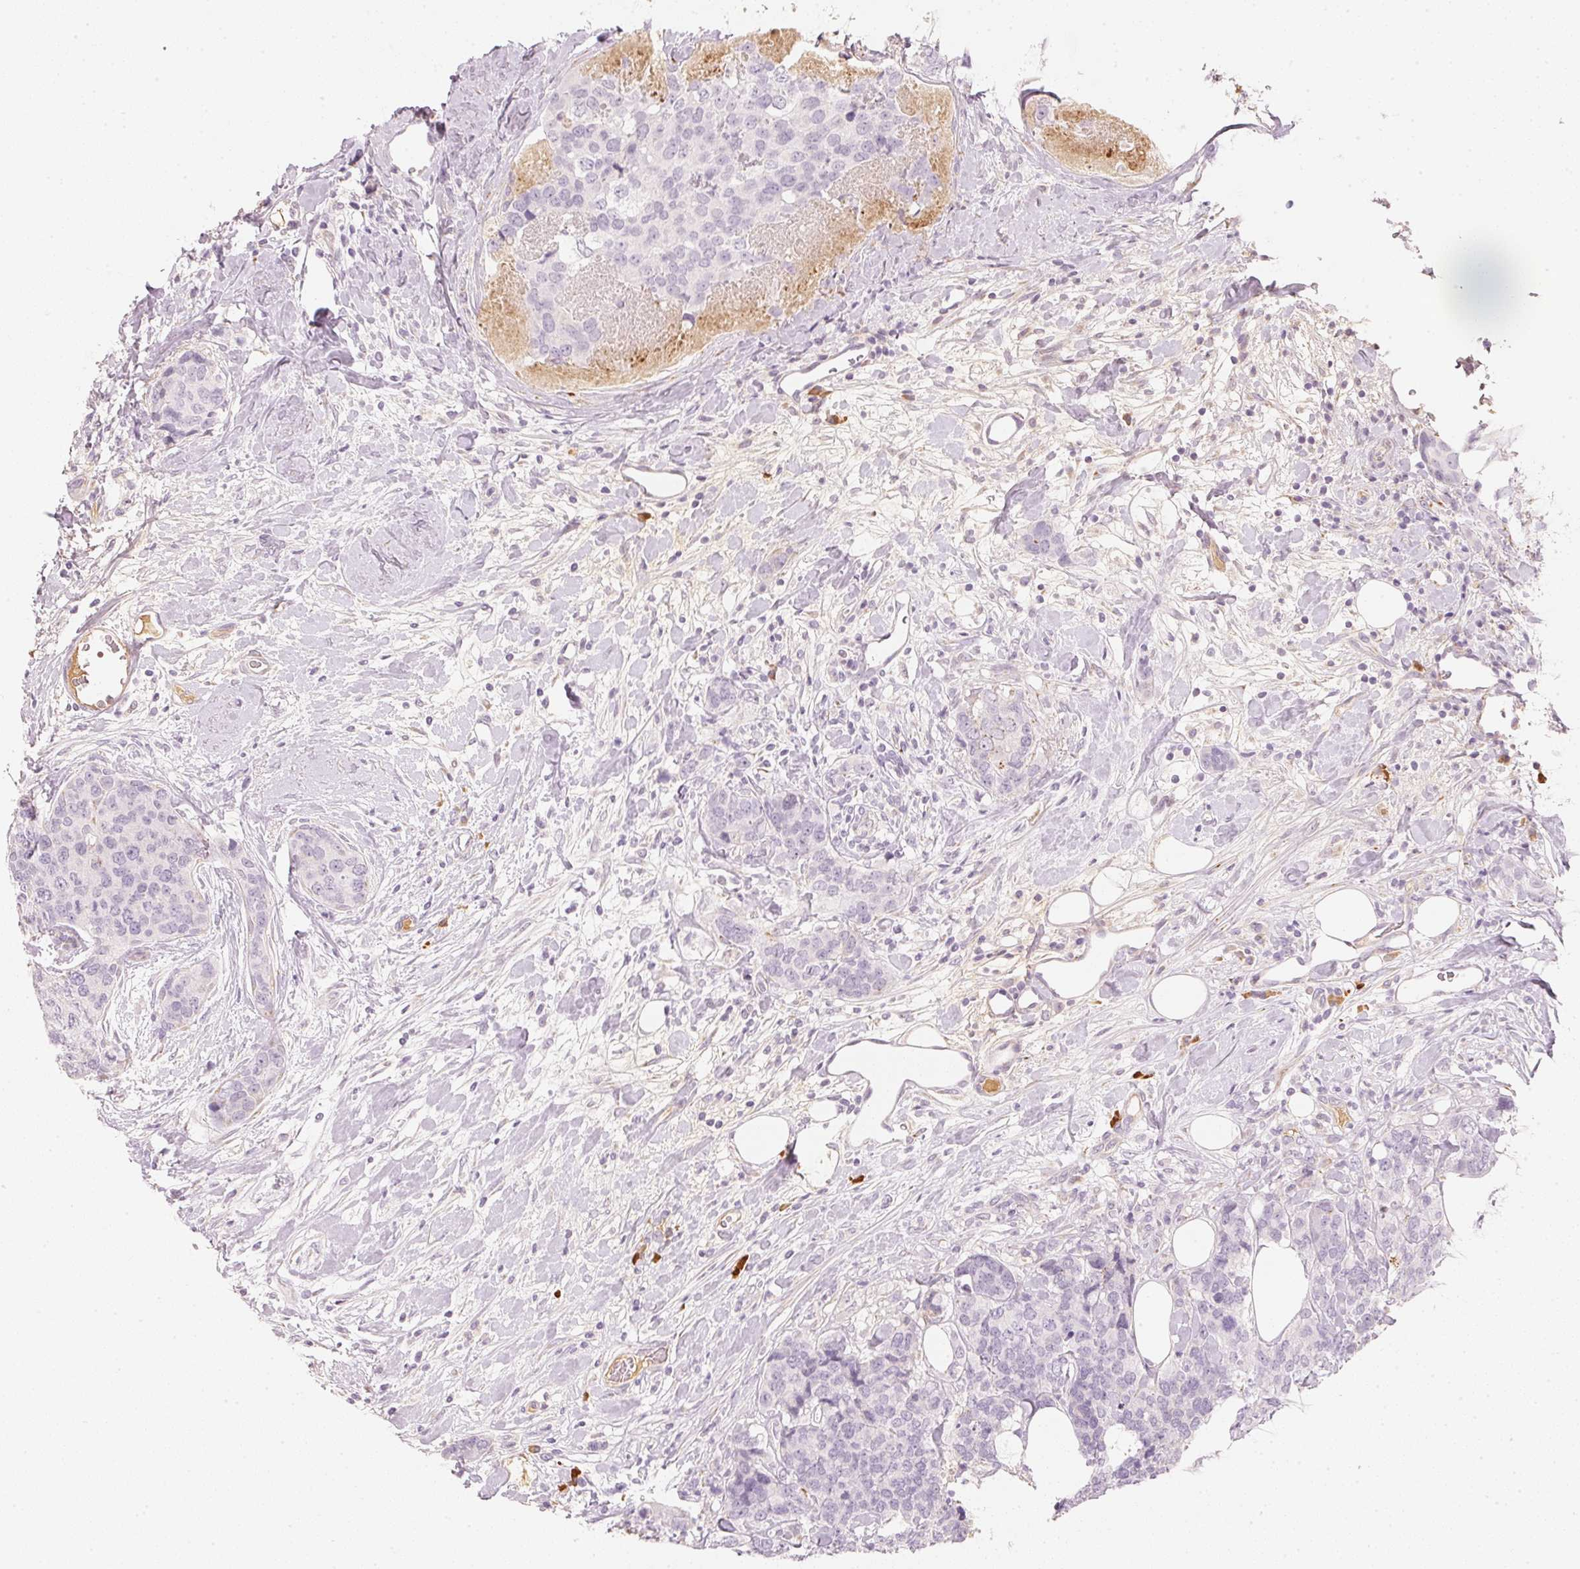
{"staining": {"intensity": "negative", "quantity": "none", "location": "none"}, "tissue": "breast cancer", "cell_type": "Tumor cells", "image_type": "cancer", "snomed": [{"axis": "morphology", "description": "Lobular carcinoma"}, {"axis": "topography", "description": "Breast"}], "caption": "This micrograph is of breast cancer stained with IHC to label a protein in brown with the nuclei are counter-stained blue. There is no staining in tumor cells.", "gene": "RMDN2", "patient": {"sex": "female", "age": 59}}